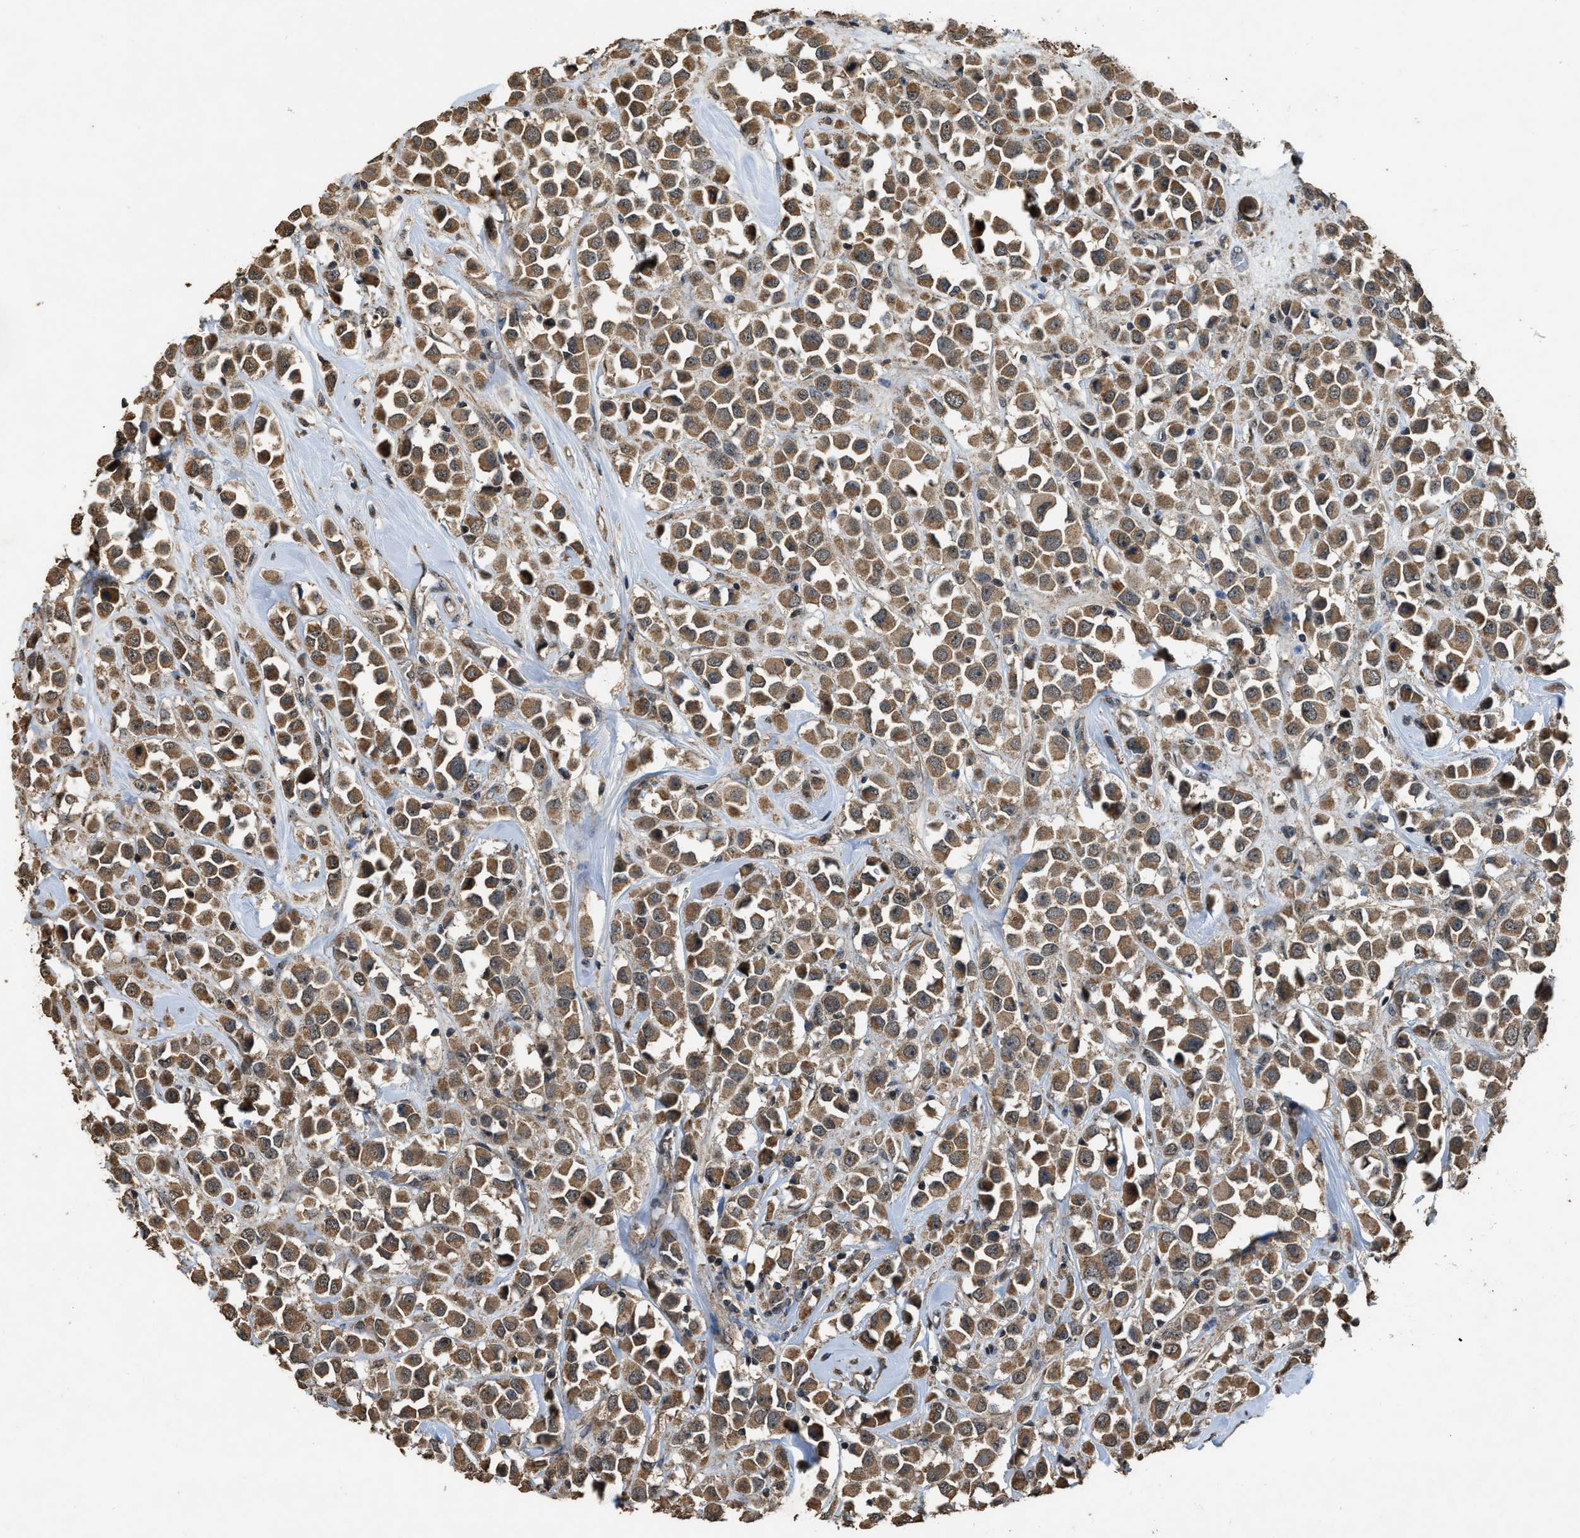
{"staining": {"intensity": "moderate", "quantity": ">75%", "location": "cytoplasmic/membranous,nuclear"}, "tissue": "breast cancer", "cell_type": "Tumor cells", "image_type": "cancer", "snomed": [{"axis": "morphology", "description": "Duct carcinoma"}, {"axis": "topography", "description": "Breast"}], "caption": "Intraductal carcinoma (breast) stained for a protein (brown) exhibits moderate cytoplasmic/membranous and nuclear positive expression in approximately >75% of tumor cells.", "gene": "DENND6B", "patient": {"sex": "female", "age": 61}}